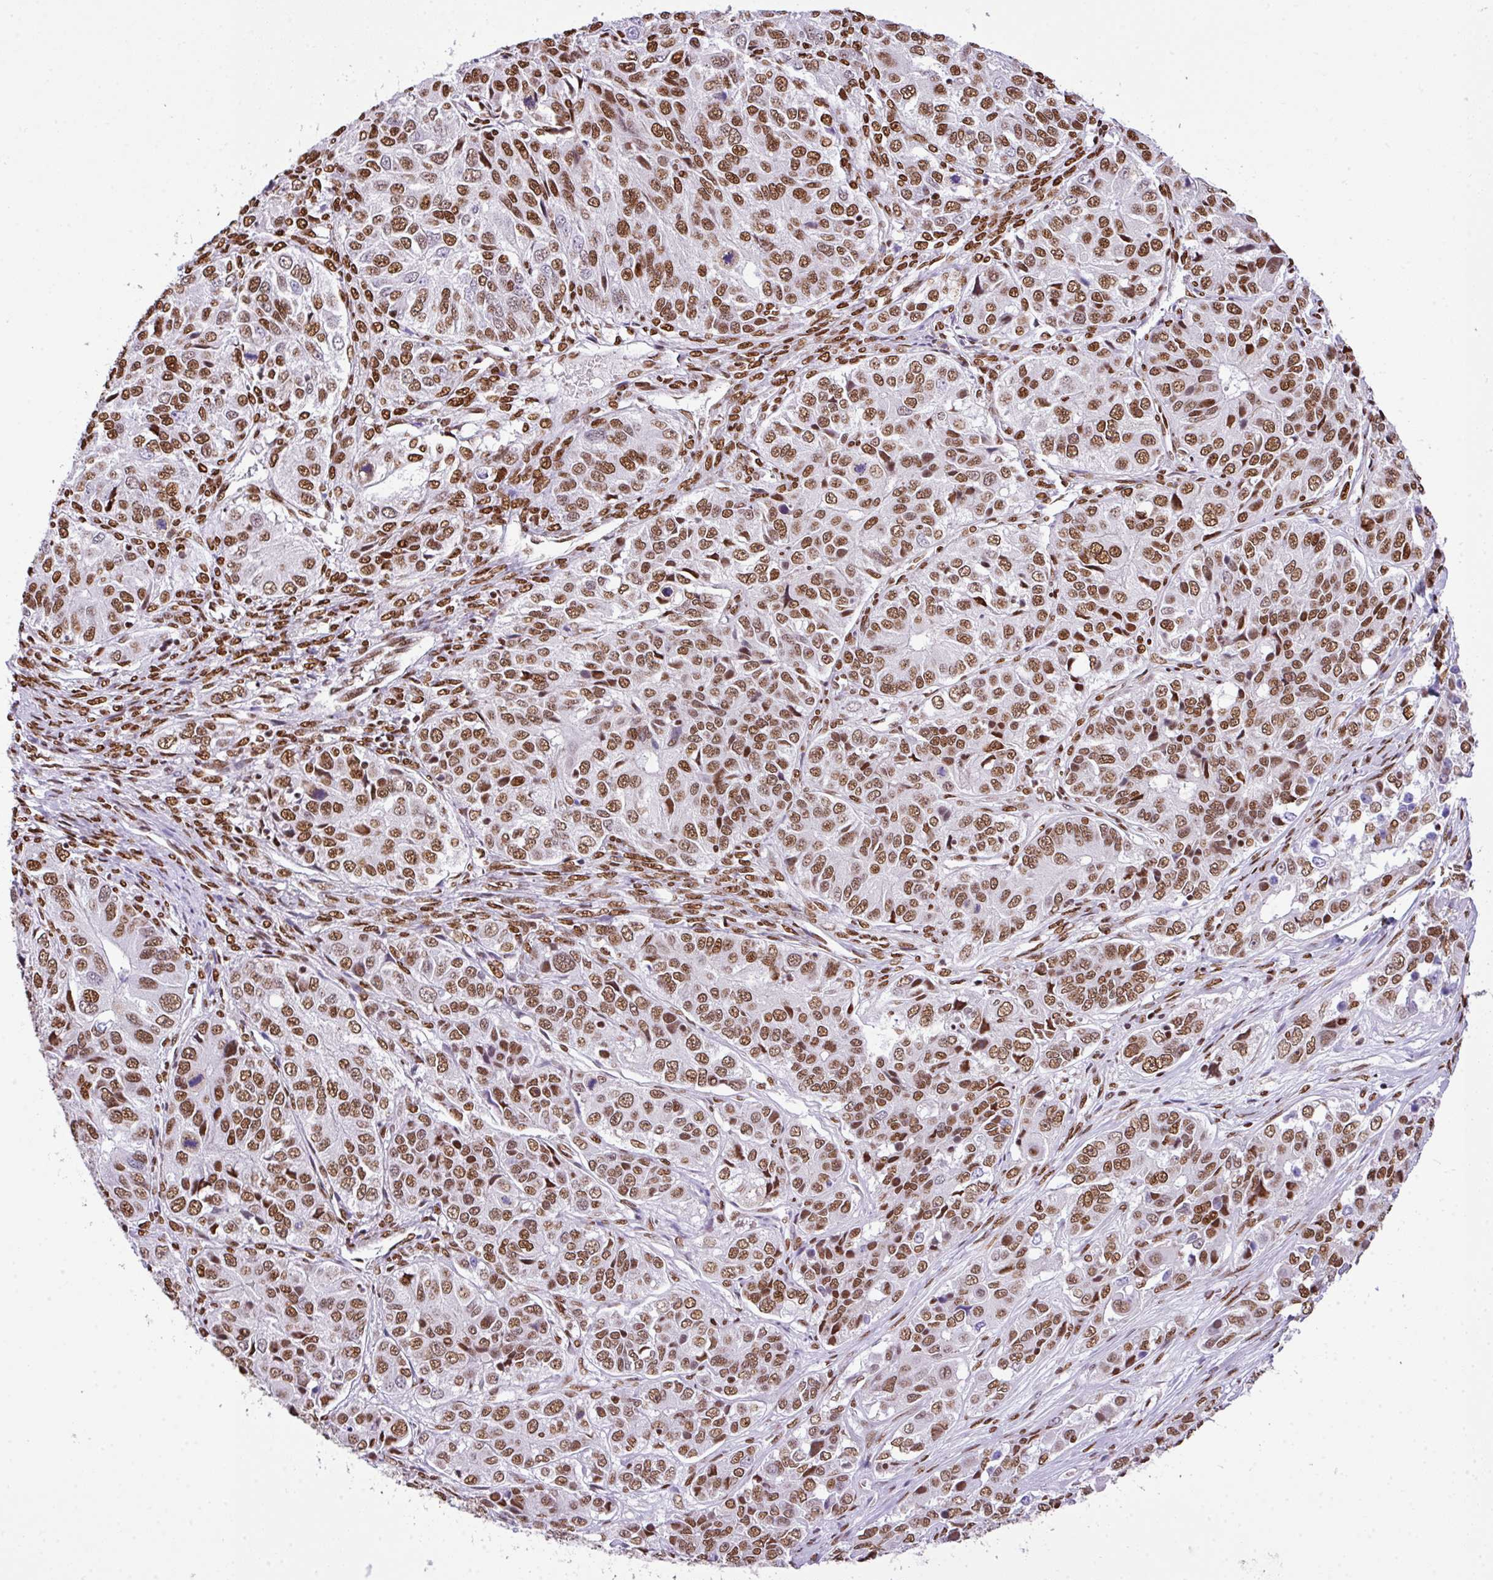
{"staining": {"intensity": "moderate", "quantity": ">75%", "location": "nuclear"}, "tissue": "ovarian cancer", "cell_type": "Tumor cells", "image_type": "cancer", "snomed": [{"axis": "morphology", "description": "Carcinoma, endometroid"}, {"axis": "topography", "description": "Ovary"}], "caption": "DAB immunohistochemical staining of human ovarian endometroid carcinoma demonstrates moderate nuclear protein positivity in approximately >75% of tumor cells. The staining was performed using DAB (3,3'-diaminobenzidine) to visualize the protein expression in brown, while the nuclei were stained in blue with hematoxylin (Magnification: 20x).", "gene": "RARG", "patient": {"sex": "female", "age": 51}}